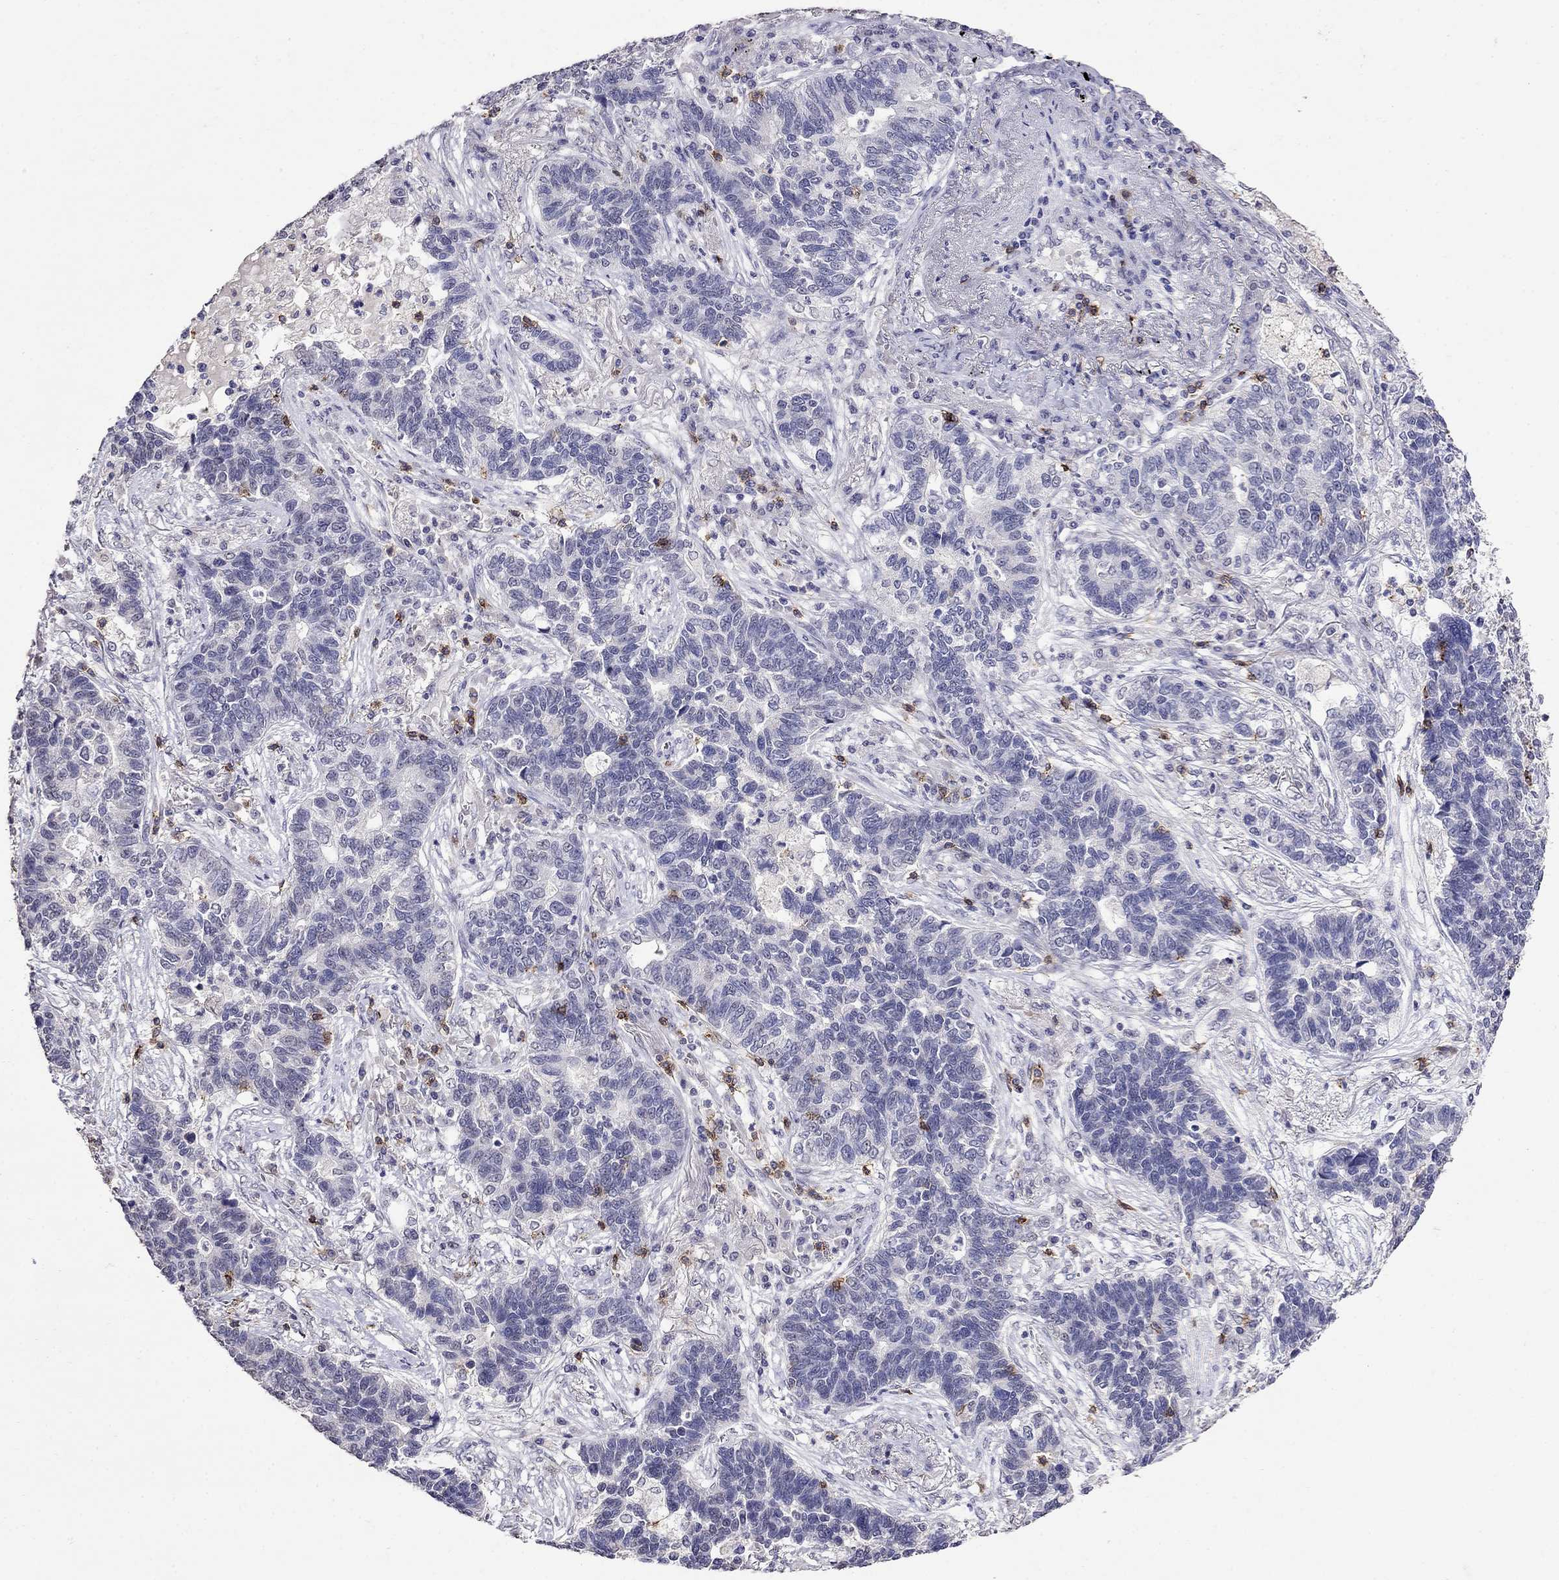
{"staining": {"intensity": "negative", "quantity": "none", "location": "none"}, "tissue": "lung cancer", "cell_type": "Tumor cells", "image_type": "cancer", "snomed": [{"axis": "morphology", "description": "Adenocarcinoma, NOS"}, {"axis": "topography", "description": "Lung"}], "caption": "Lung cancer was stained to show a protein in brown. There is no significant positivity in tumor cells.", "gene": "CD8B", "patient": {"sex": "female", "age": 57}}